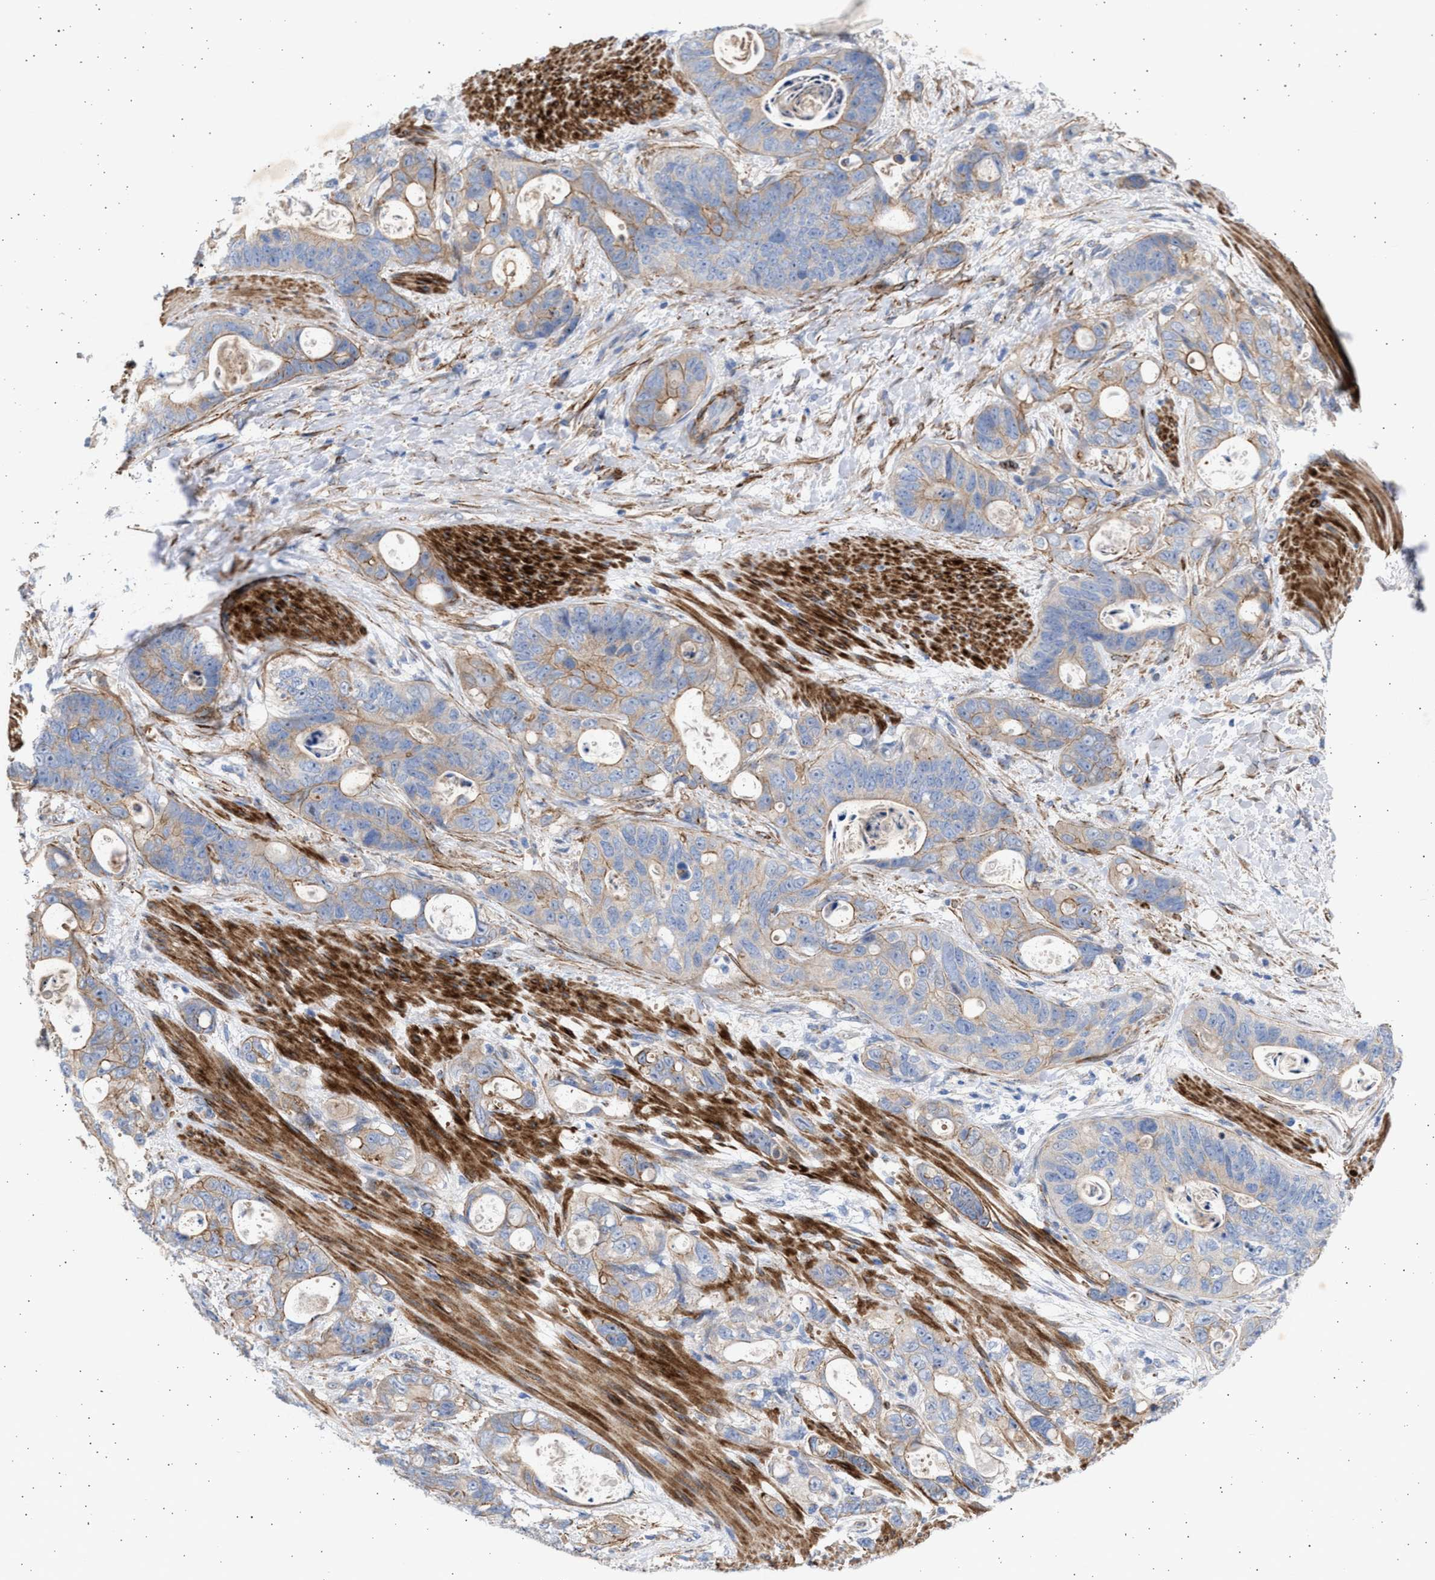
{"staining": {"intensity": "weak", "quantity": "25%-75%", "location": "cytoplasmic/membranous"}, "tissue": "stomach cancer", "cell_type": "Tumor cells", "image_type": "cancer", "snomed": [{"axis": "morphology", "description": "Normal tissue, NOS"}, {"axis": "morphology", "description": "Adenocarcinoma, NOS"}, {"axis": "topography", "description": "Stomach"}], "caption": "Immunohistochemistry (IHC) (DAB (3,3'-diaminobenzidine)) staining of human stomach cancer displays weak cytoplasmic/membranous protein staining in approximately 25%-75% of tumor cells. (brown staining indicates protein expression, while blue staining denotes nuclei).", "gene": "NBR1", "patient": {"sex": "female", "age": 89}}